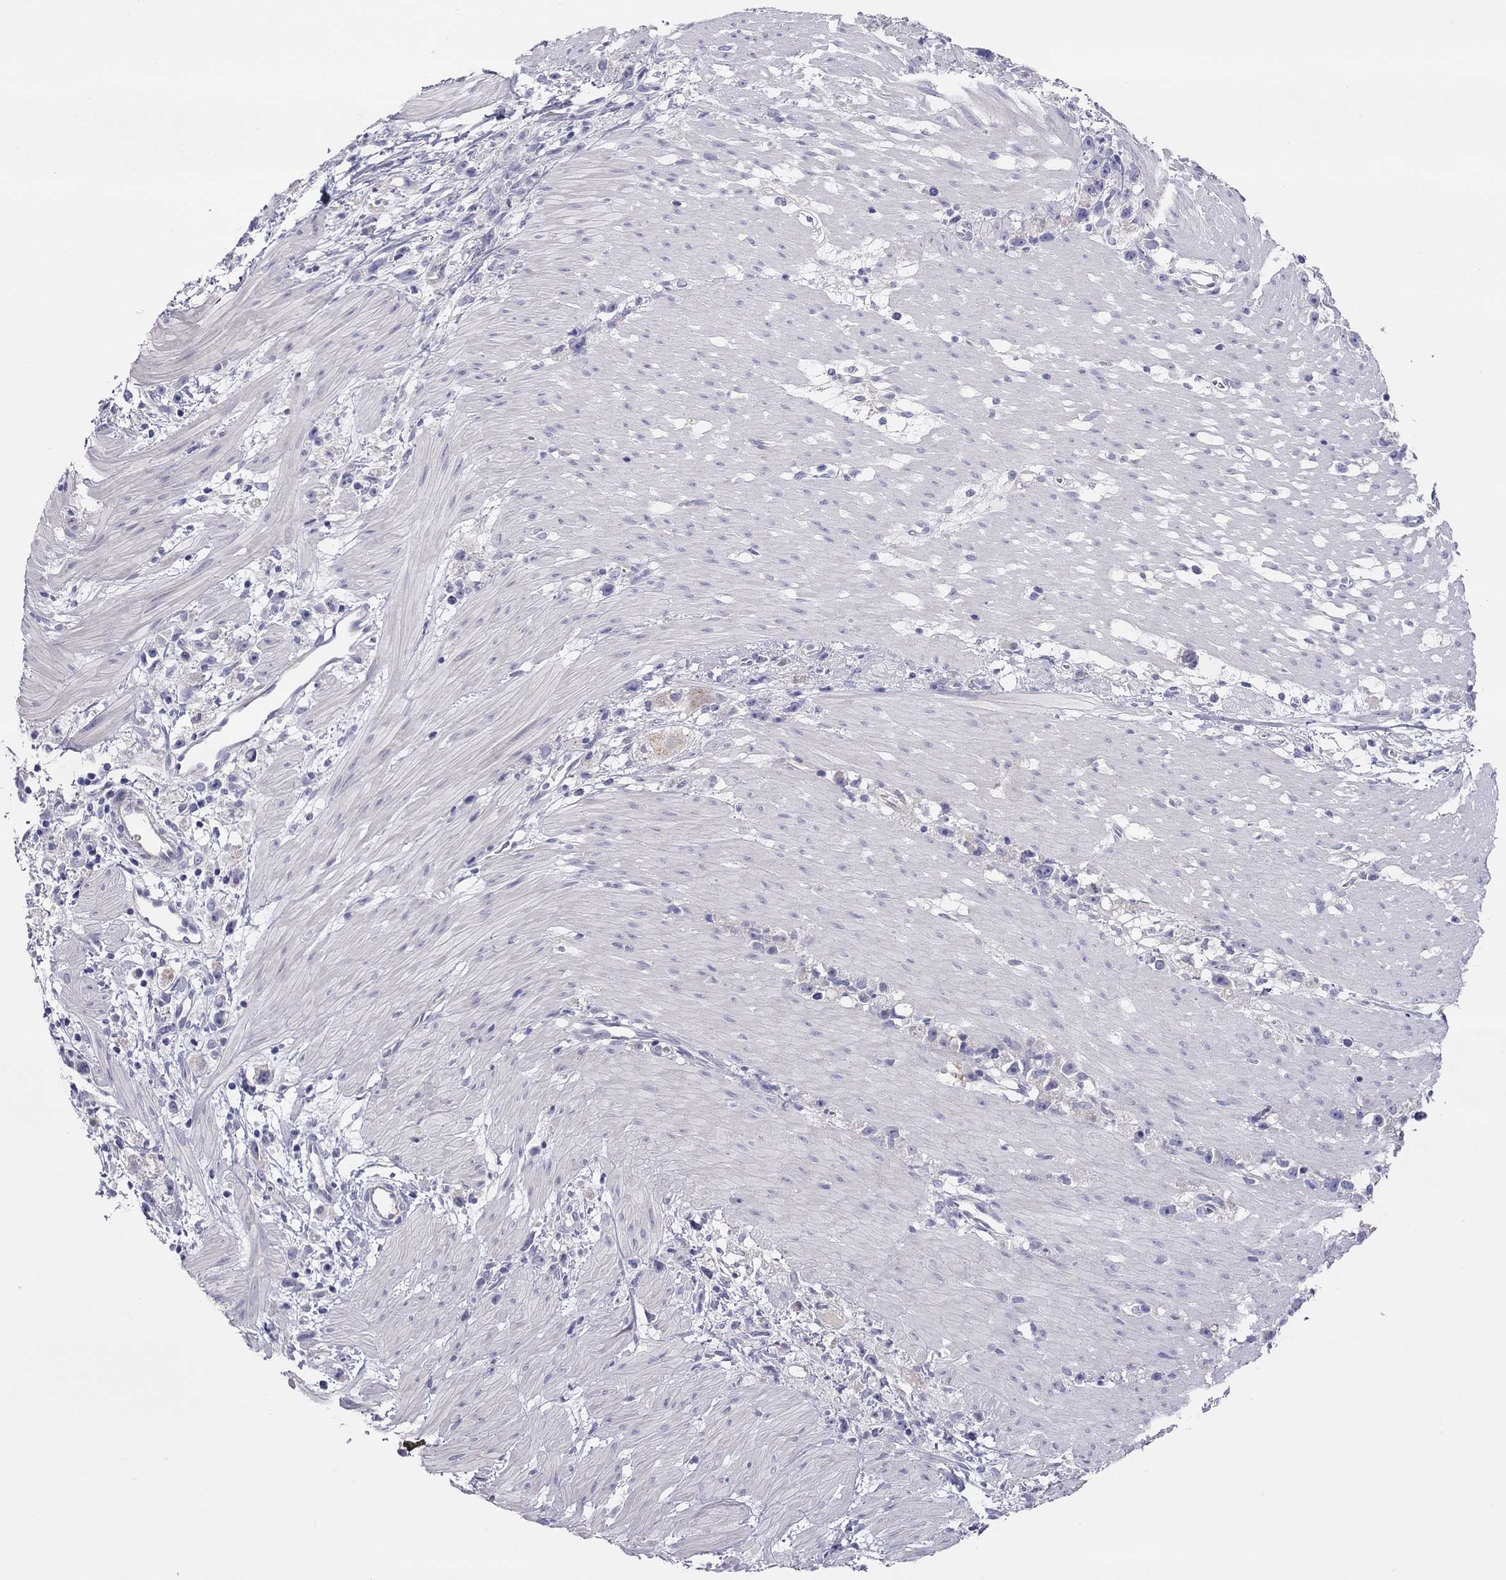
{"staining": {"intensity": "negative", "quantity": "none", "location": "none"}, "tissue": "stomach cancer", "cell_type": "Tumor cells", "image_type": "cancer", "snomed": [{"axis": "morphology", "description": "Adenocarcinoma, NOS"}, {"axis": "topography", "description": "Stomach"}], "caption": "Tumor cells are negative for brown protein staining in stomach cancer.", "gene": "MGAT4C", "patient": {"sex": "female", "age": 59}}